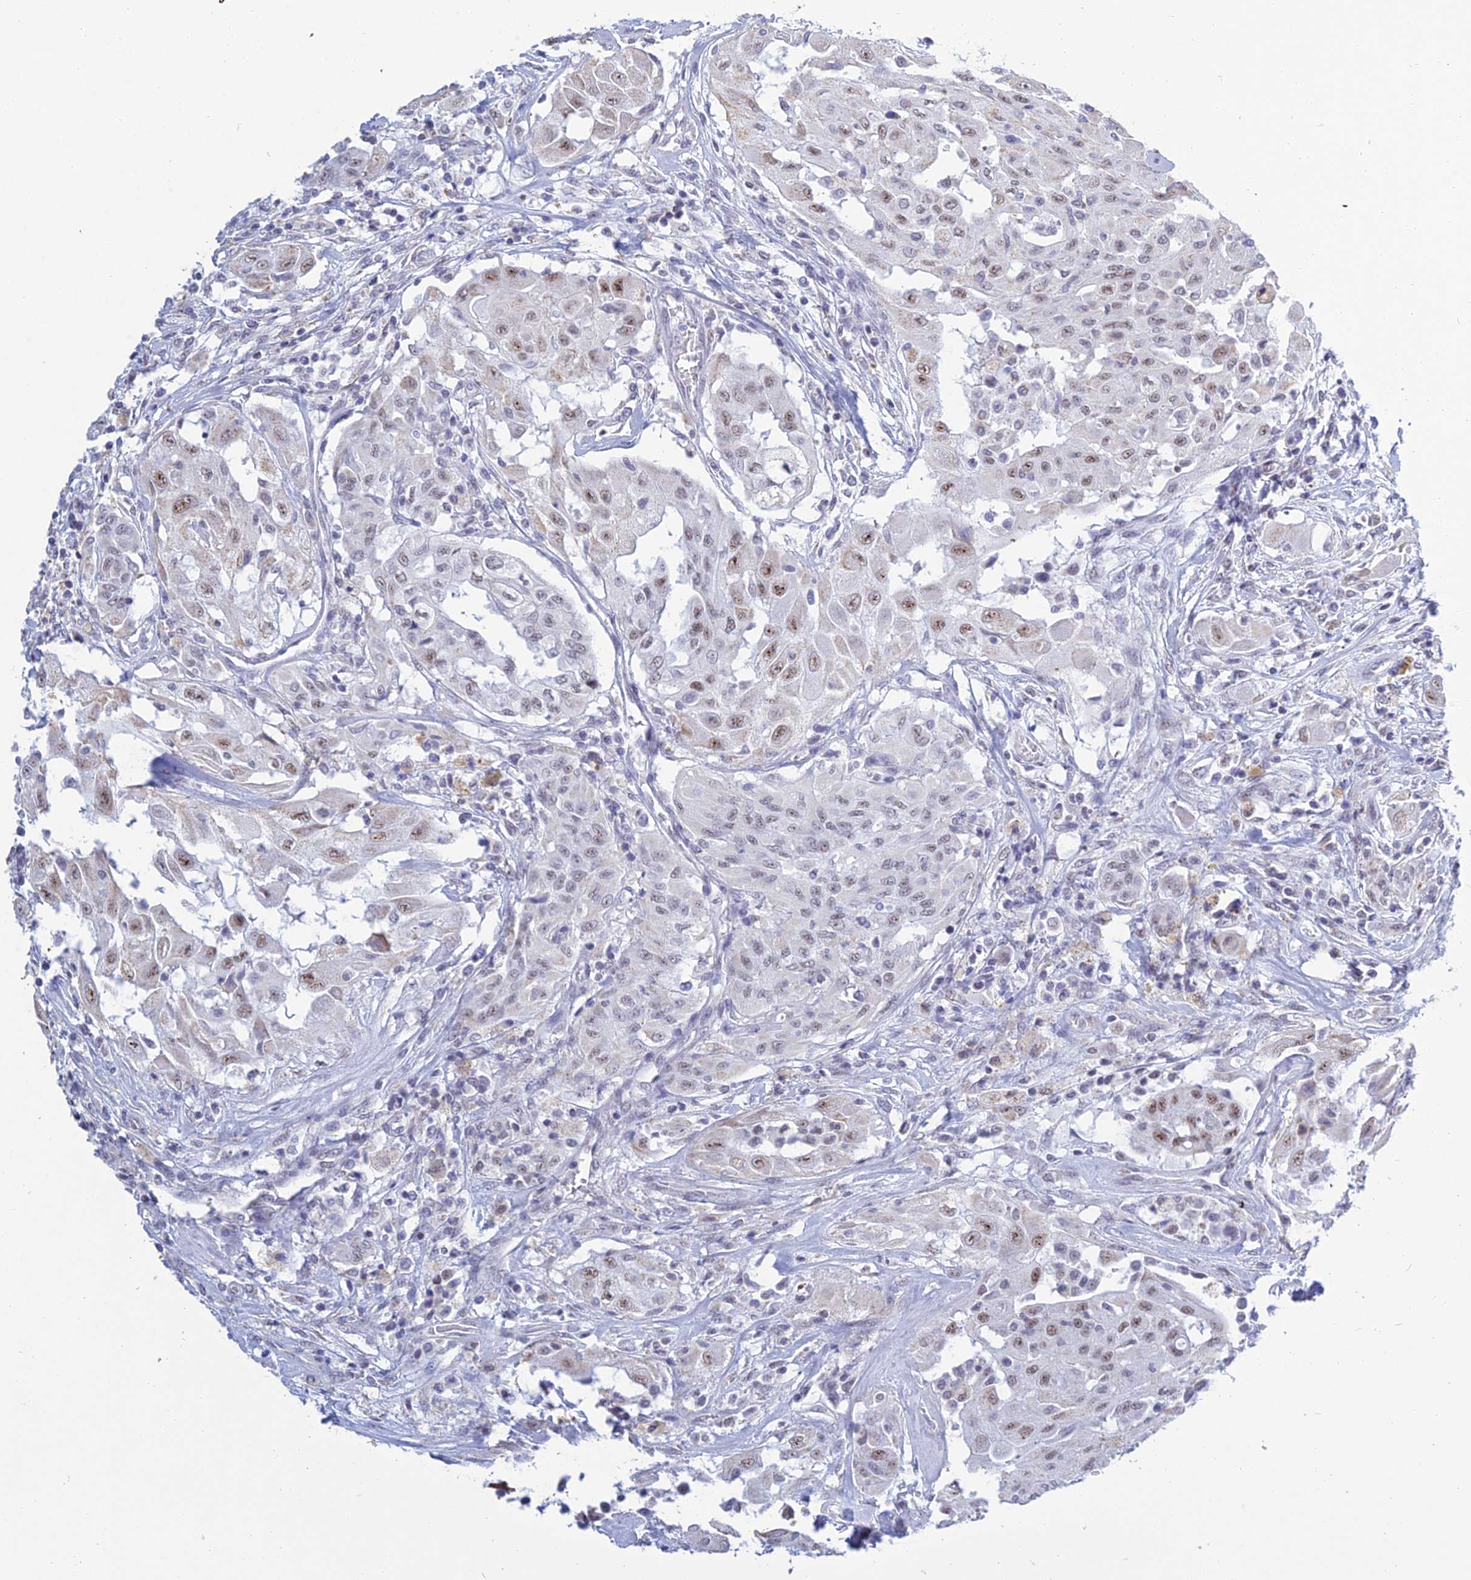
{"staining": {"intensity": "moderate", "quantity": ">75%", "location": "nuclear"}, "tissue": "thyroid cancer", "cell_type": "Tumor cells", "image_type": "cancer", "snomed": [{"axis": "morphology", "description": "Papillary adenocarcinoma, NOS"}, {"axis": "topography", "description": "Thyroid gland"}], "caption": "A high-resolution histopathology image shows IHC staining of thyroid papillary adenocarcinoma, which displays moderate nuclear positivity in about >75% of tumor cells. The staining is performed using DAB brown chromogen to label protein expression. The nuclei are counter-stained blue using hematoxylin.", "gene": "KLF14", "patient": {"sex": "female", "age": 59}}